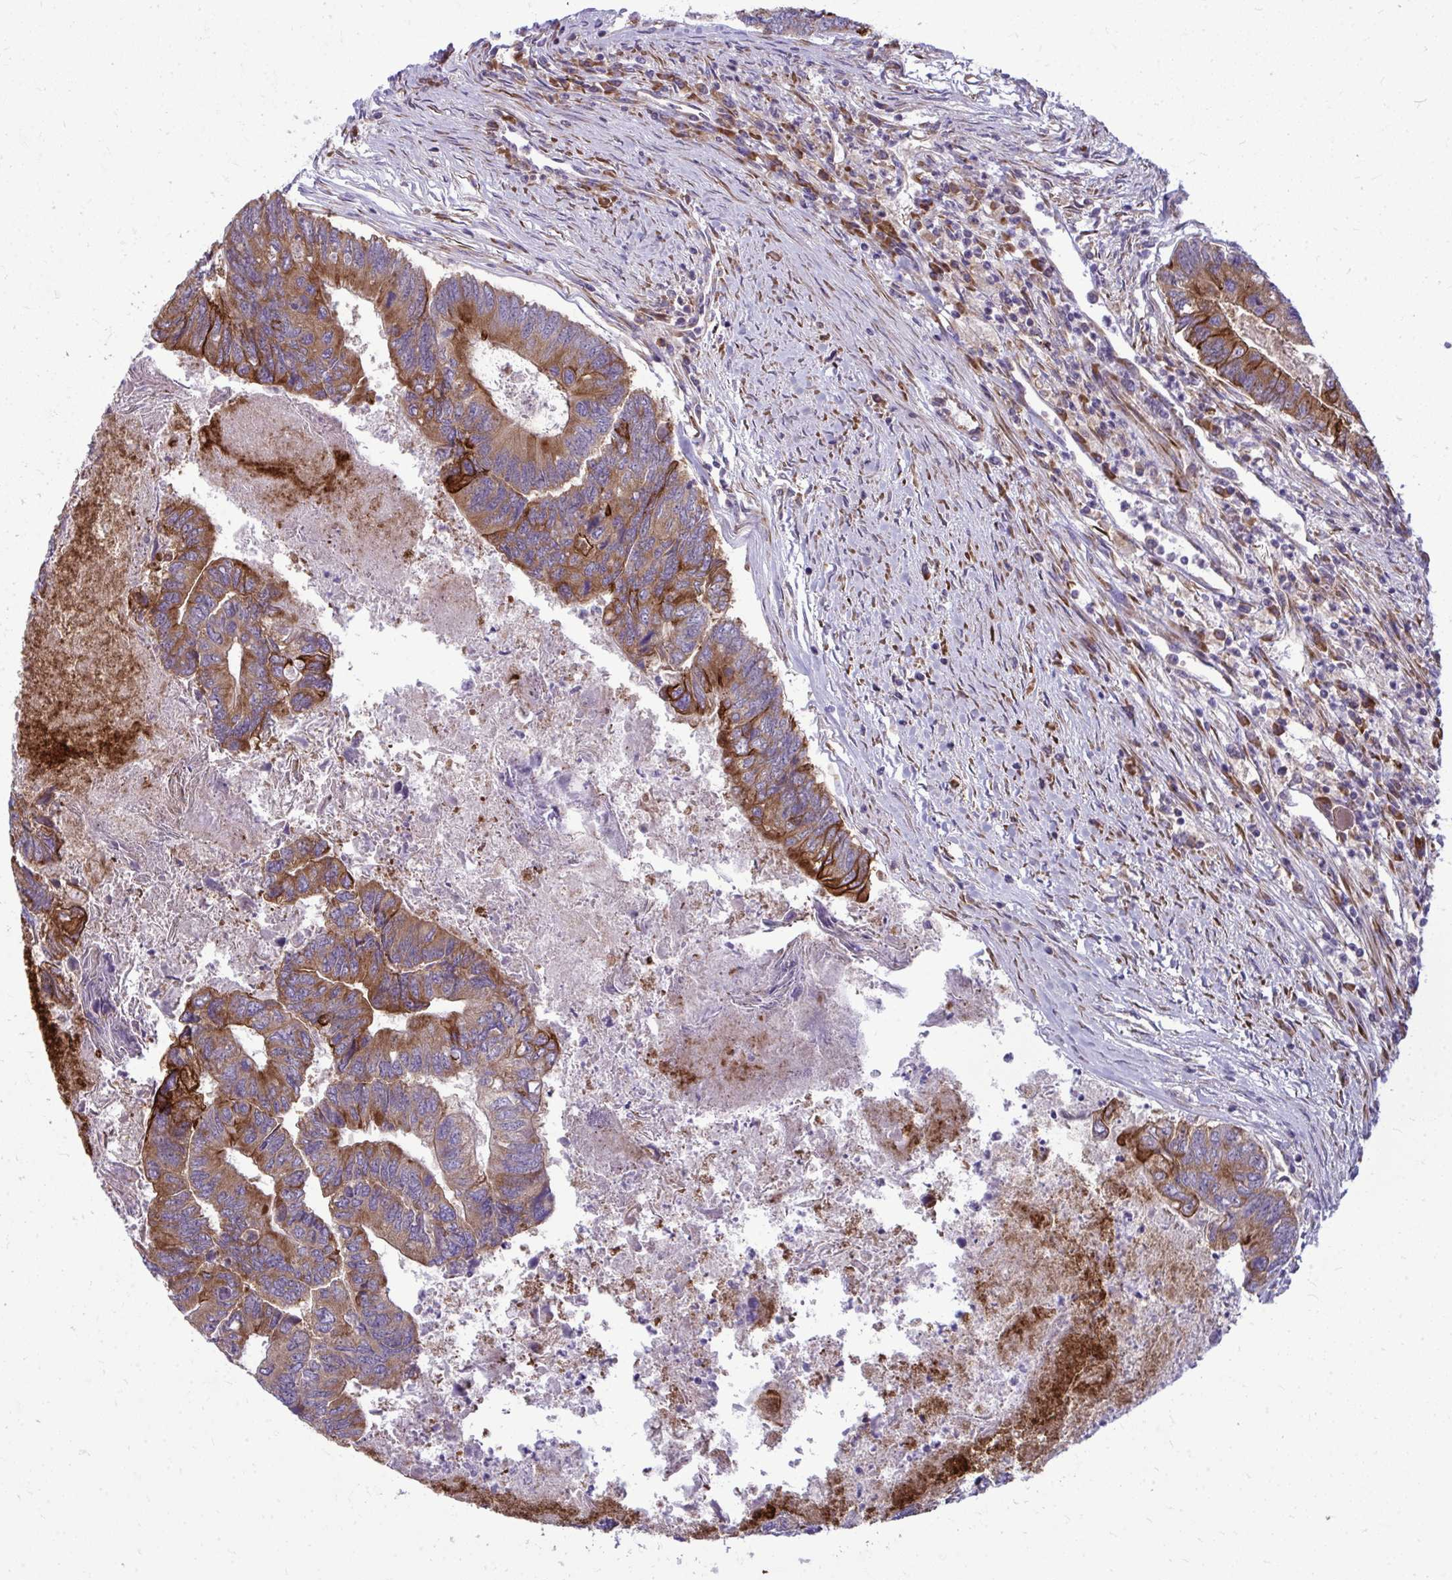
{"staining": {"intensity": "moderate", "quantity": ">75%", "location": "cytoplasmic/membranous"}, "tissue": "colorectal cancer", "cell_type": "Tumor cells", "image_type": "cancer", "snomed": [{"axis": "morphology", "description": "Adenocarcinoma, NOS"}, {"axis": "topography", "description": "Colon"}], "caption": "A micrograph of human colorectal cancer stained for a protein reveals moderate cytoplasmic/membranous brown staining in tumor cells. The staining was performed using DAB to visualize the protein expression in brown, while the nuclei were stained in blue with hematoxylin (Magnification: 20x).", "gene": "GFPT2", "patient": {"sex": "female", "age": 67}}